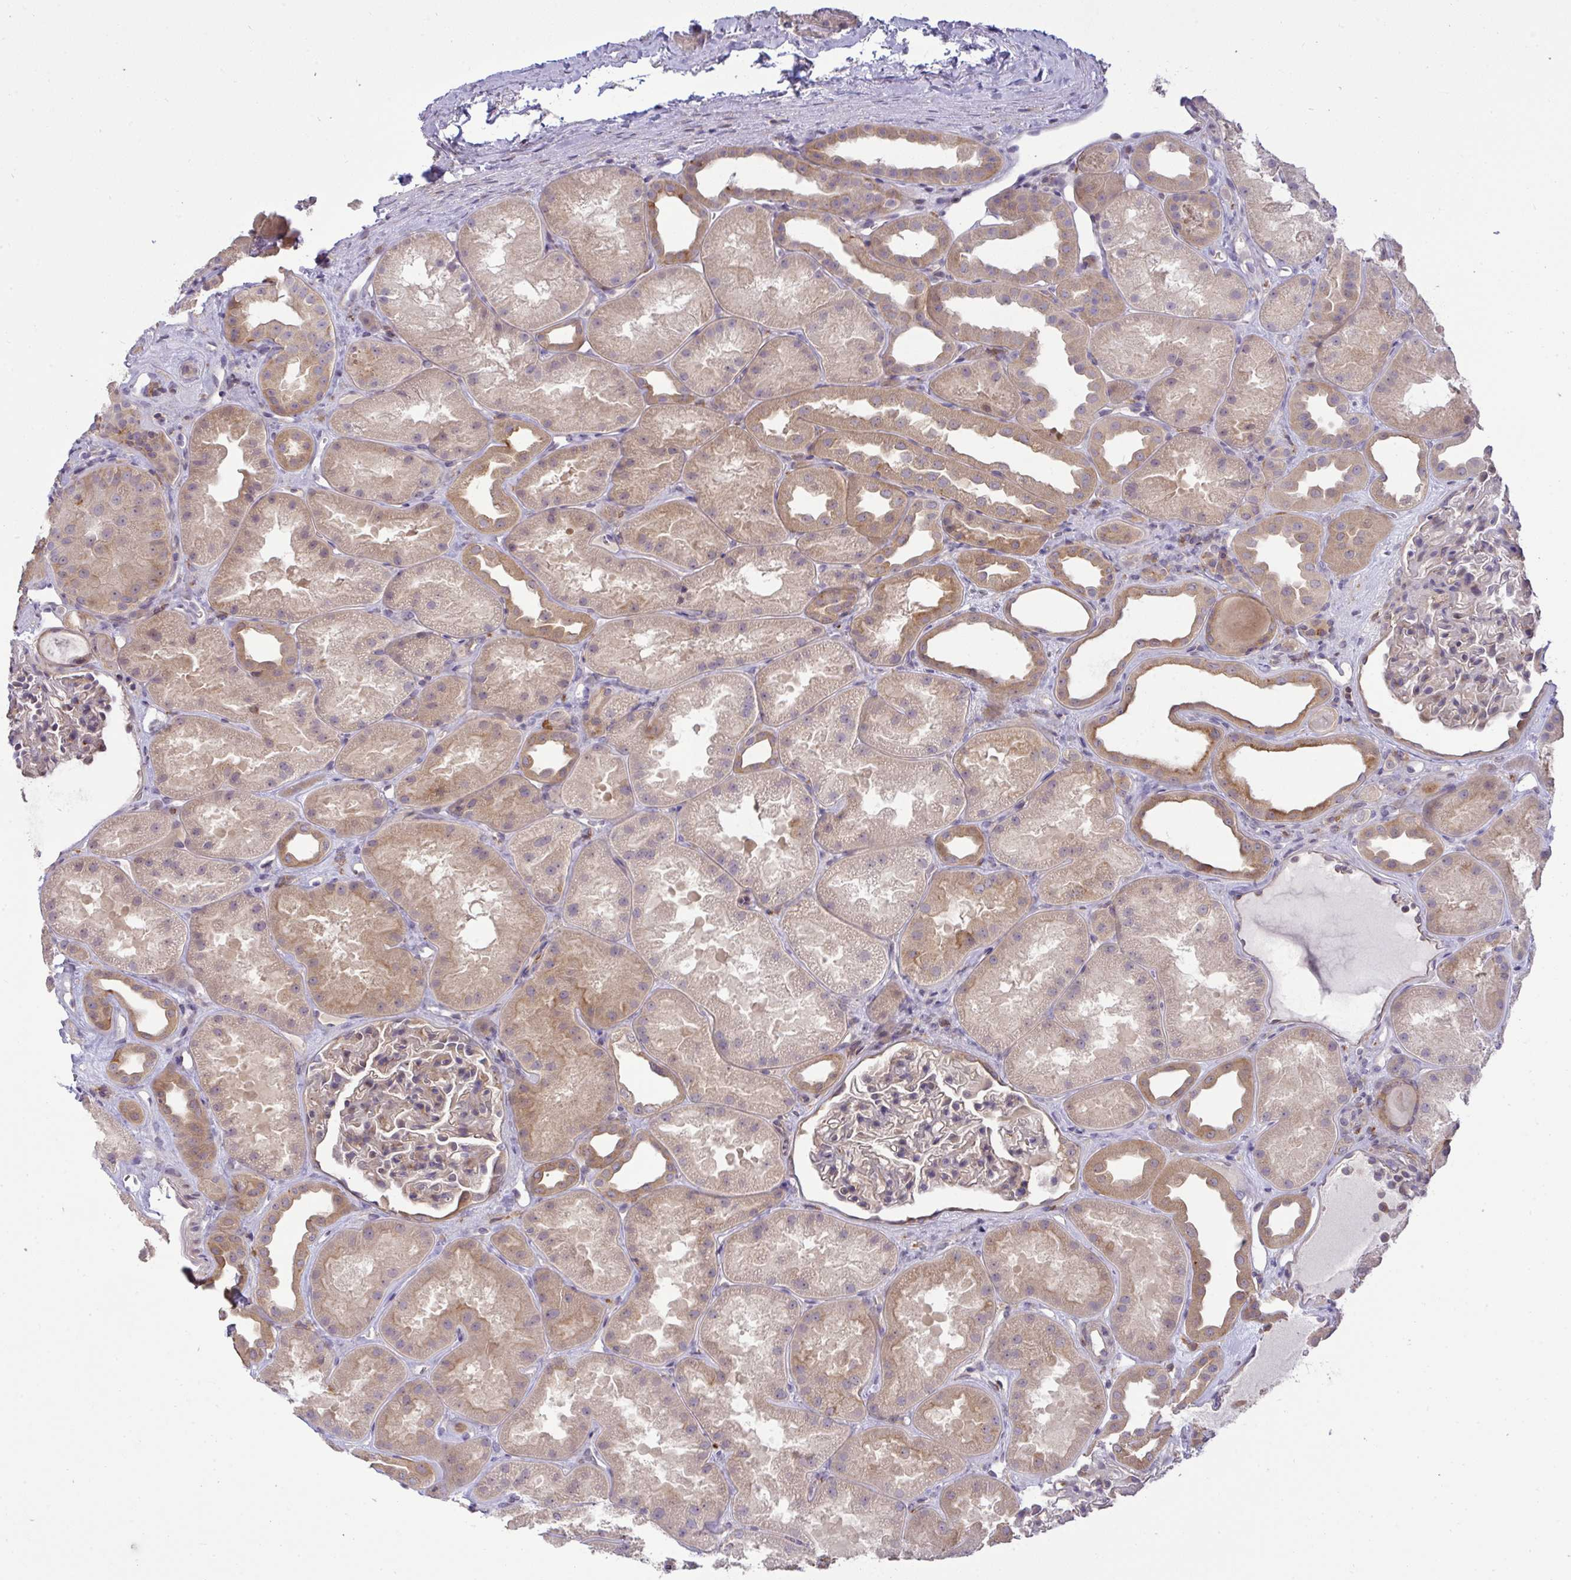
{"staining": {"intensity": "weak", "quantity": "25%-75%", "location": "cytoplasmic/membranous"}, "tissue": "kidney", "cell_type": "Cells in glomeruli", "image_type": "normal", "snomed": [{"axis": "morphology", "description": "Normal tissue, NOS"}, {"axis": "topography", "description": "Kidney"}], "caption": "Immunohistochemical staining of normal human kidney demonstrates 25%-75% levels of weak cytoplasmic/membranous protein staining in about 25%-75% of cells in glomeruli.", "gene": "SLC9A6", "patient": {"sex": "male", "age": 61}}